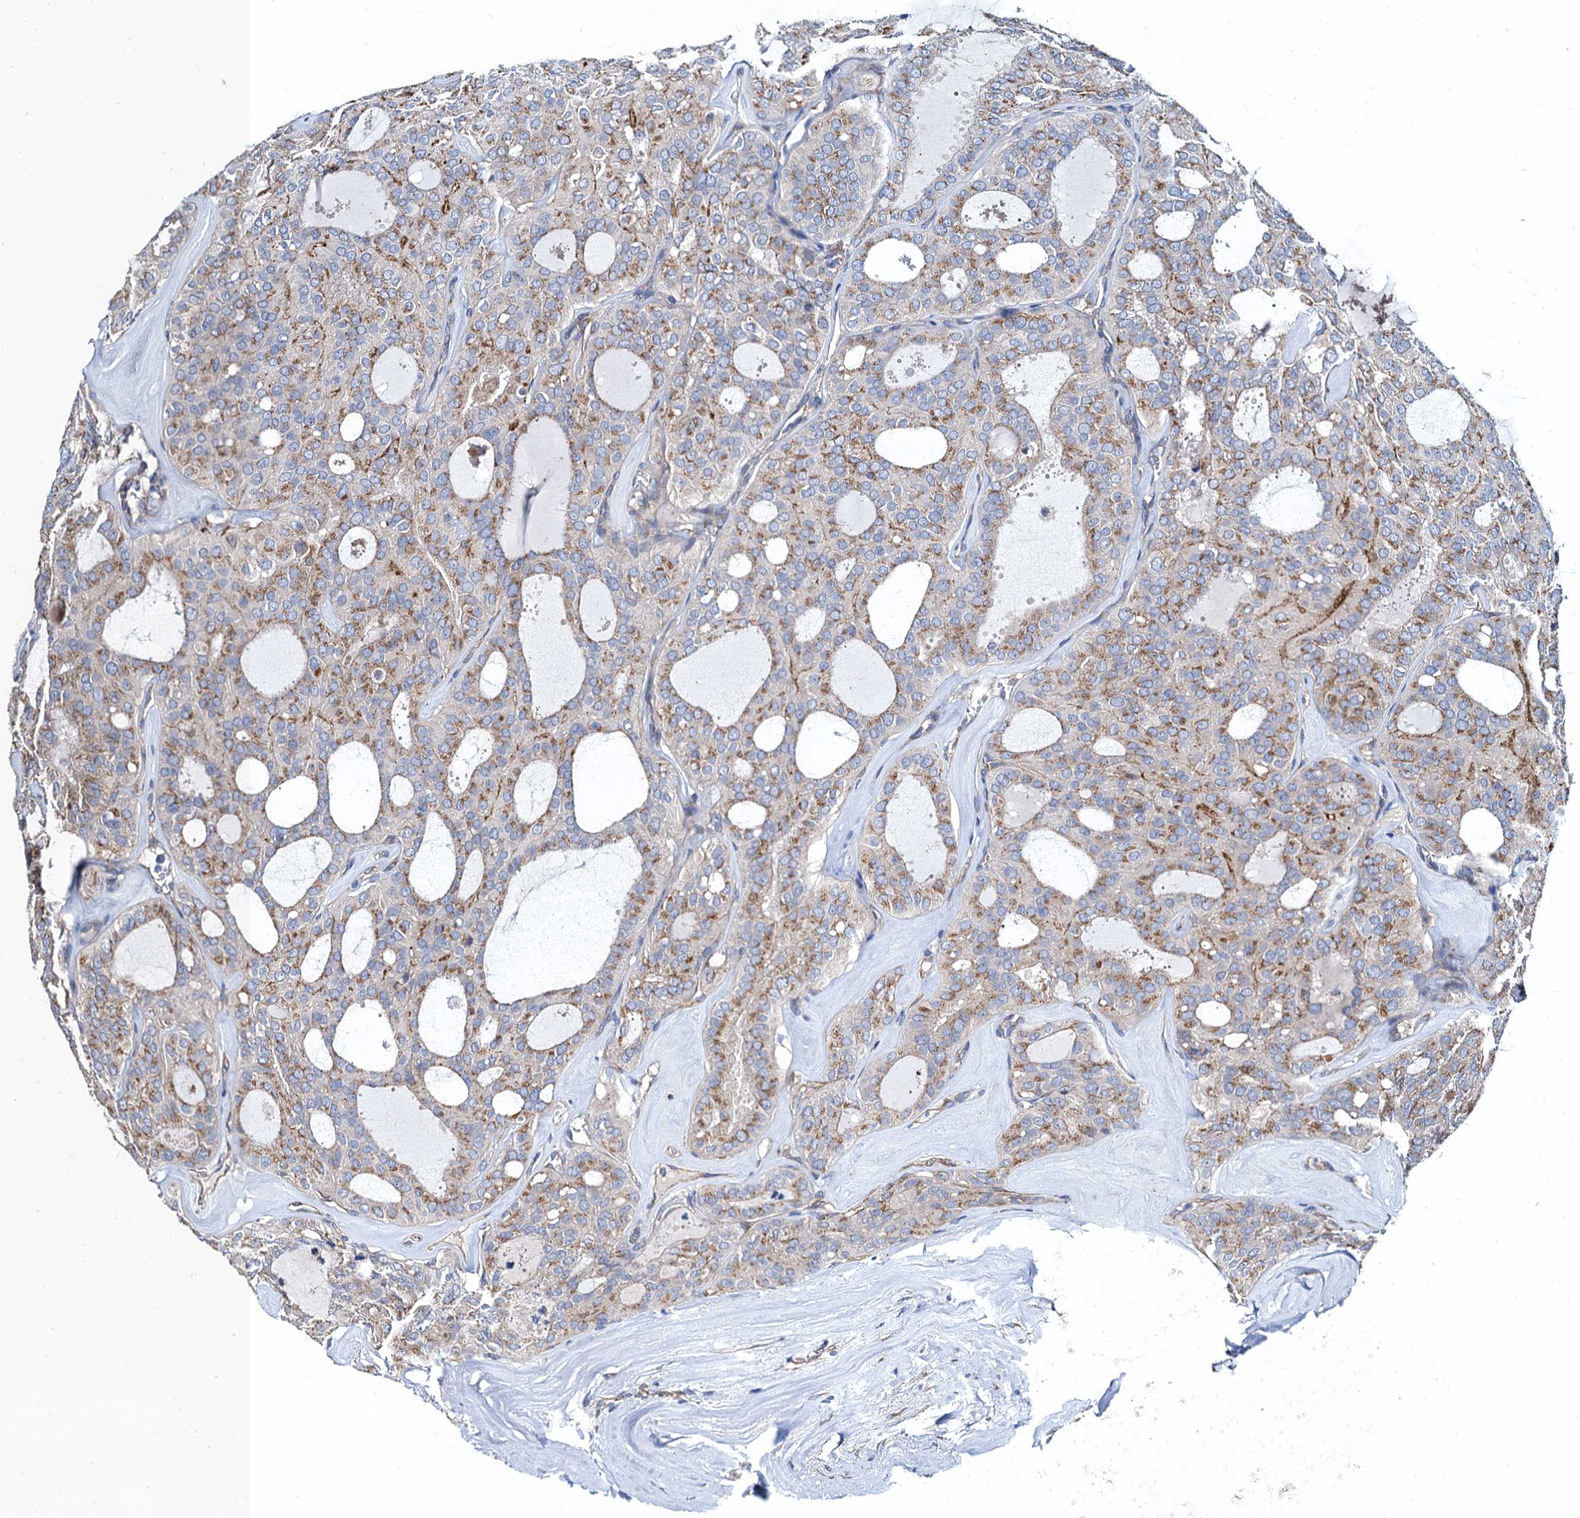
{"staining": {"intensity": "moderate", "quantity": ">75%", "location": "cytoplasmic/membranous"}, "tissue": "thyroid cancer", "cell_type": "Tumor cells", "image_type": "cancer", "snomed": [{"axis": "morphology", "description": "Follicular adenoma carcinoma, NOS"}, {"axis": "topography", "description": "Thyroid gland"}], "caption": "A micrograph of thyroid follicular adenoma carcinoma stained for a protein demonstrates moderate cytoplasmic/membranous brown staining in tumor cells. The protein of interest is stained brown, and the nuclei are stained in blue (DAB IHC with brightfield microscopy, high magnification).", "gene": "NGRN", "patient": {"sex": "male", "age": 75}}